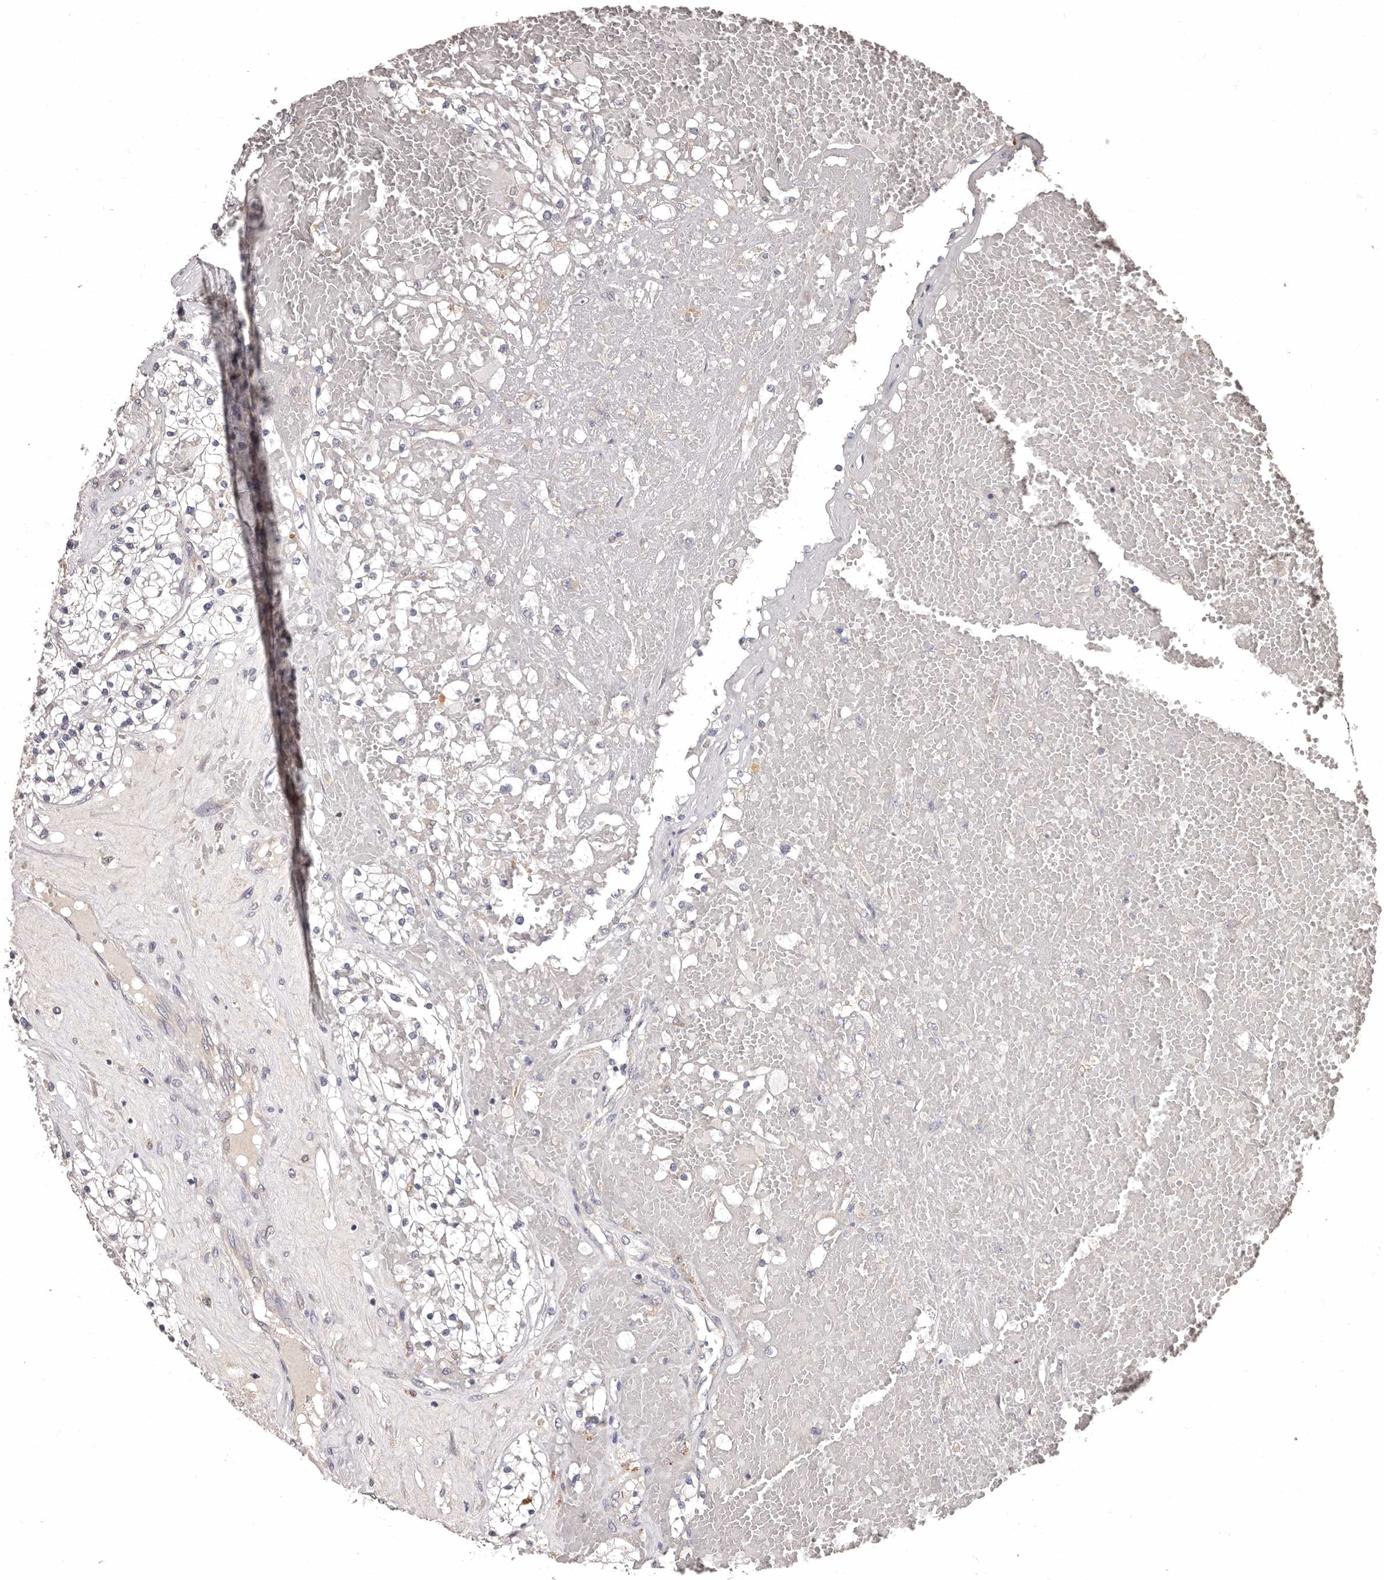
{"staining": {"intensity": "negative", "quantity": "none", "location": "none"}, "tissue": "renal cancer", "cell_type": "Tumor cells", "image_type": "cancer", "snomed": [{"axis": "morphology", "description": "Normal tissue, NOS"}, {"axis": "morphology", "description": "Adenocarcinoma, NOS"}, {"axis": "topography", "description": "Kidney"}], "caption": "There is no significant staining in tumor cells of renal cancer.", "gene": "ETNK1", "patient": {"sex": "male", "age": 68}}